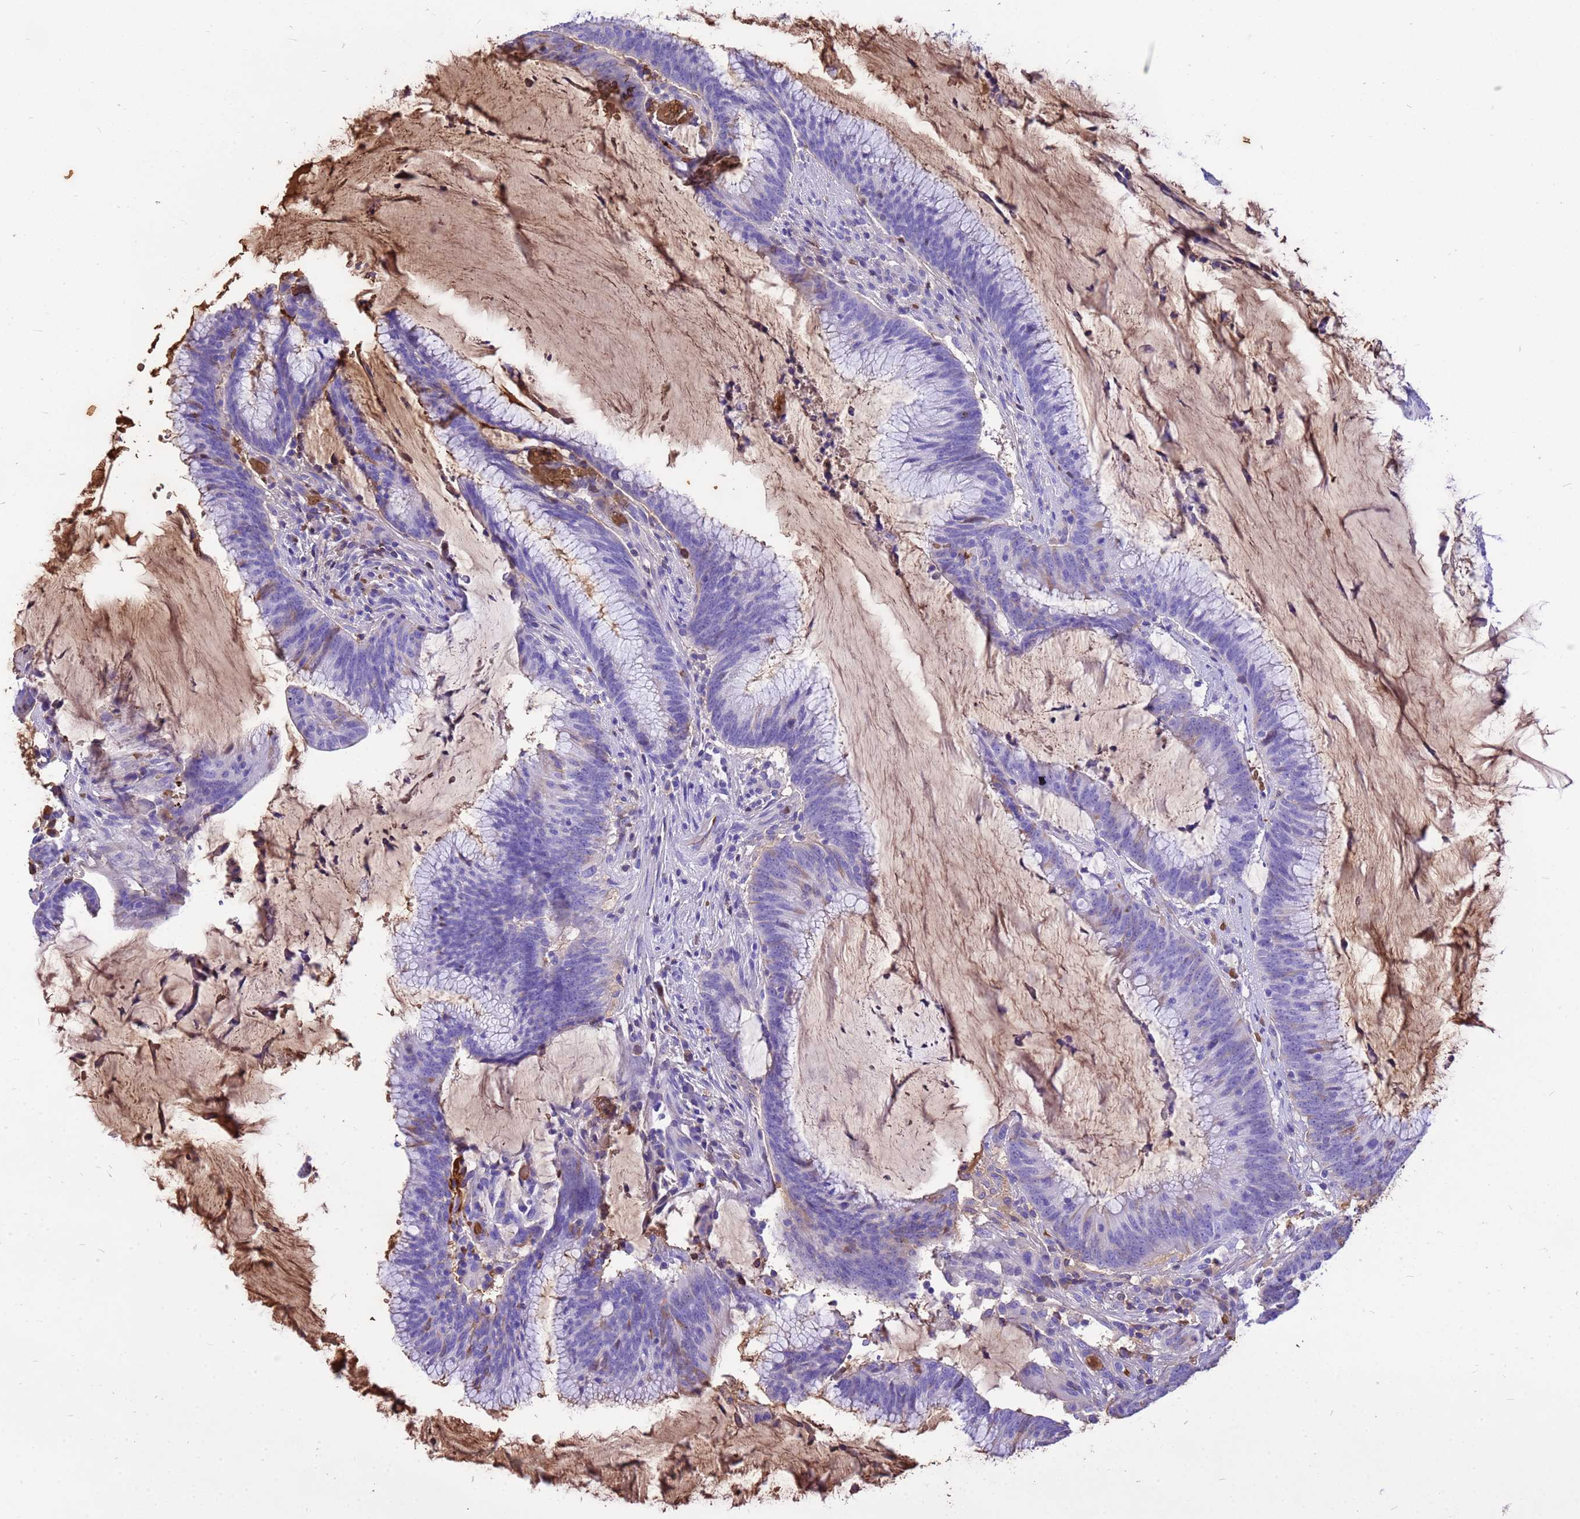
{"staining": {"intensity": "negative", "quantity": "none", "location": "none"}, "tissue": "colorectal cancer", "cell_type": "Tumor cells", "image_type": "cancer", "snomed": [{"axis": "morphology", "description": "Adenocarcinoma, NOS"}, {"axis": "topography", "description": "Rectum"}], "caption": "This is a histopathology image of immunohistochemistry (IHC) staining of adenocarcinoma (colorectal), which shows no positivity in tumor cells.", "gene": "HBA2", "patient": {"sex": "female", "age": 77}}